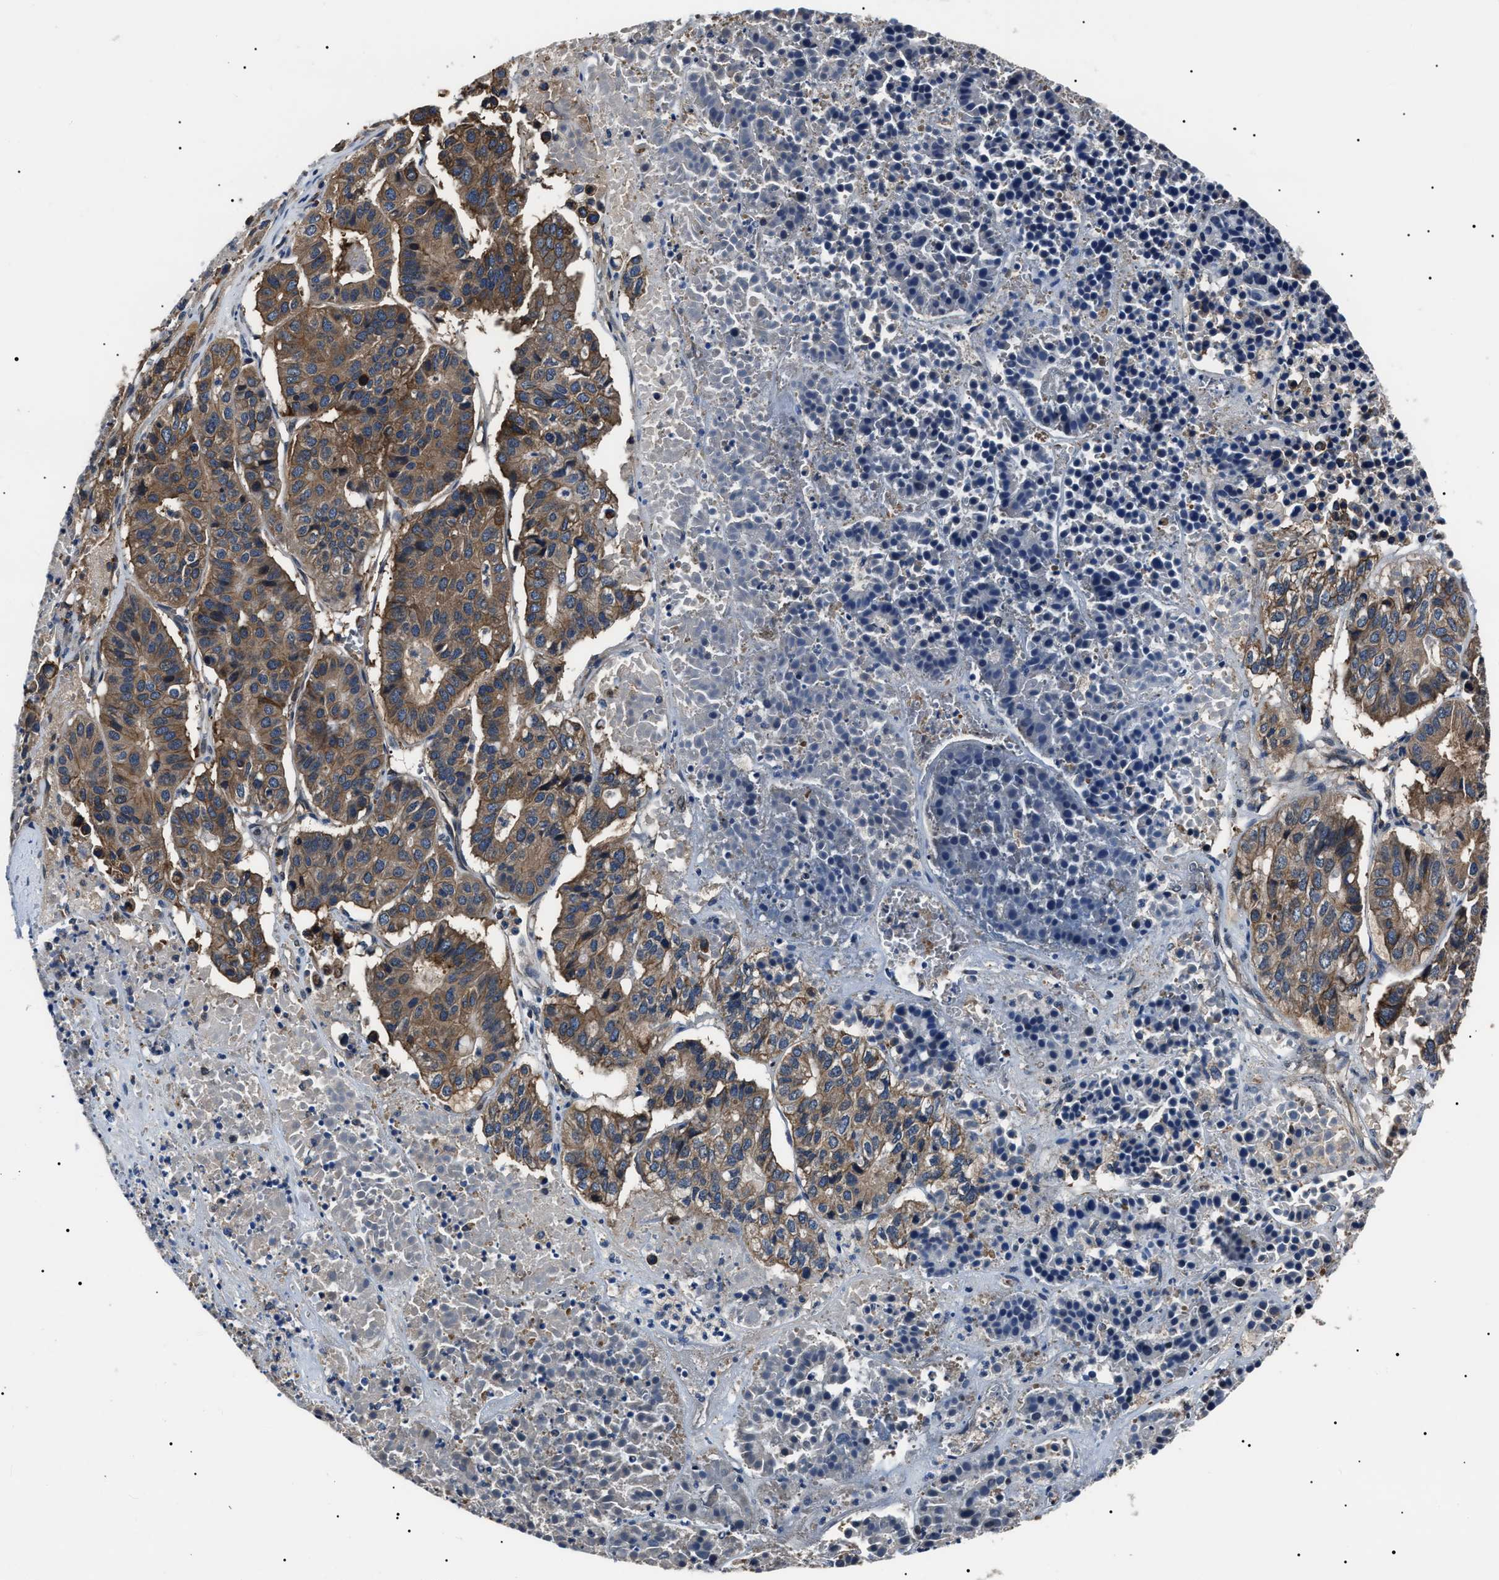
{"staining": {"intensity": "moderate", "quantity": ">75%", "location": "cytoplasmic/membranous"}, "tissue": "pancreatic cancer", "cell_type": "Tumor cells", "image_type": "cancer", "snomed": [{"axis": "morphology", "description": "Adenocarcinoma, NOS"}, {"axis": "topography", "description": "Pancreas"}], "caption": "Immunohistochemistry of human pancreatic cancer shows medium levels of moderate cytoplasmic/membranous positivity in approximately >75% of tumor cells.", "gene": "CCT8", "patient": {"sex": "male", "age": 50}}